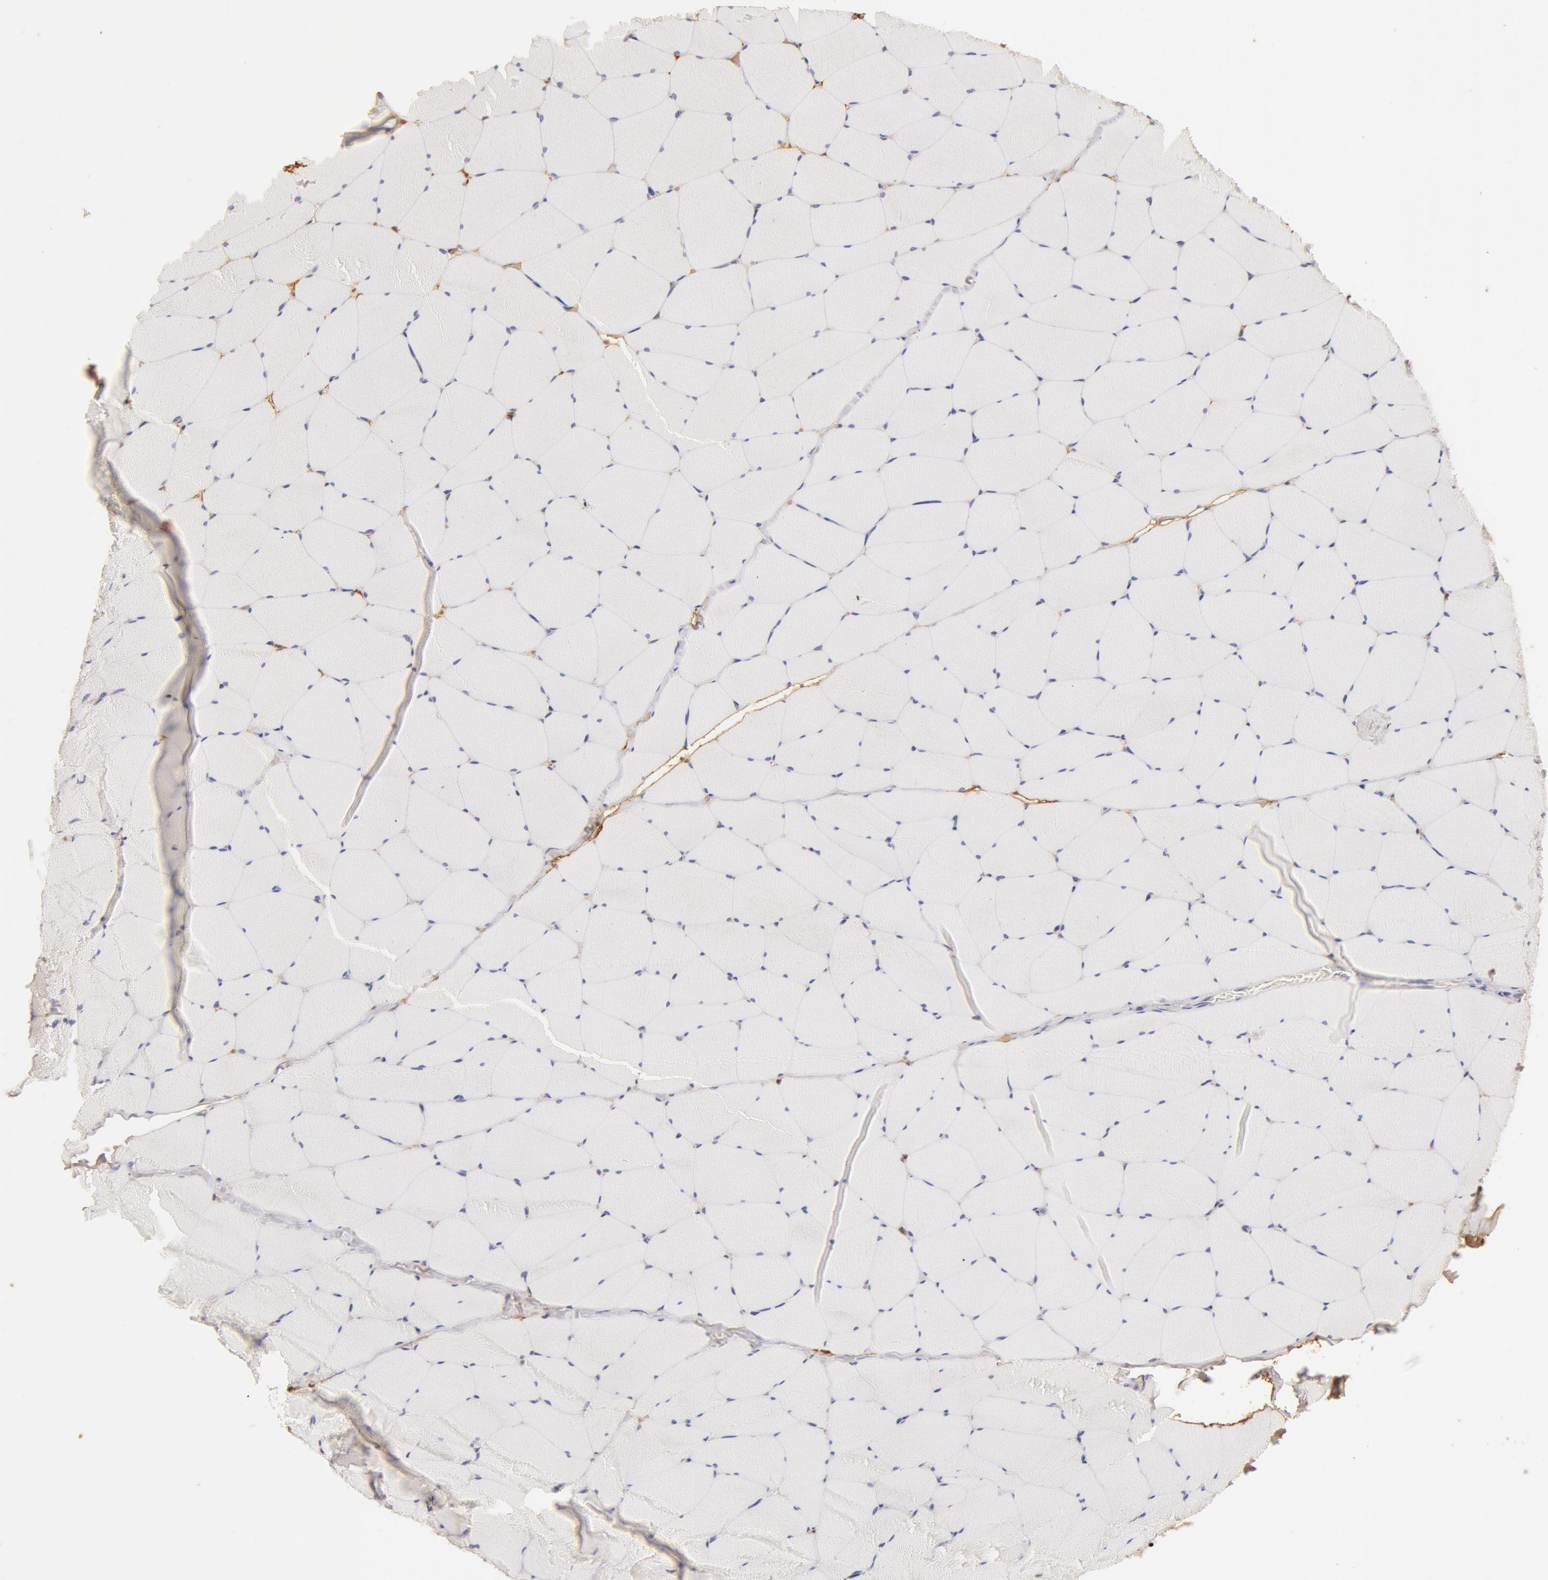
{"staining": {"intensity": "weak", "quantity": ">75%", "location": "cytoplasmic/membranous"}, "tissue": "skeletal muscle", "cell_type": "Myocytes", "image_type": "normal", "snomed": [{"axis": "morphology", "description": "Normal tissue, NOS"}, {"axis": "topography", "description": "Skeletal muscle"}, {"axis": "topography", "description": "Salivary gland"}], "caption": "About >75% of myocytes in unremarkable skeletal muscle reveal weak cytoplasmic/membranous protein staining as visualized by brown immunohistochemical staining.", "gene": "TF", "patient": {"sex": "male", "age": 62}}